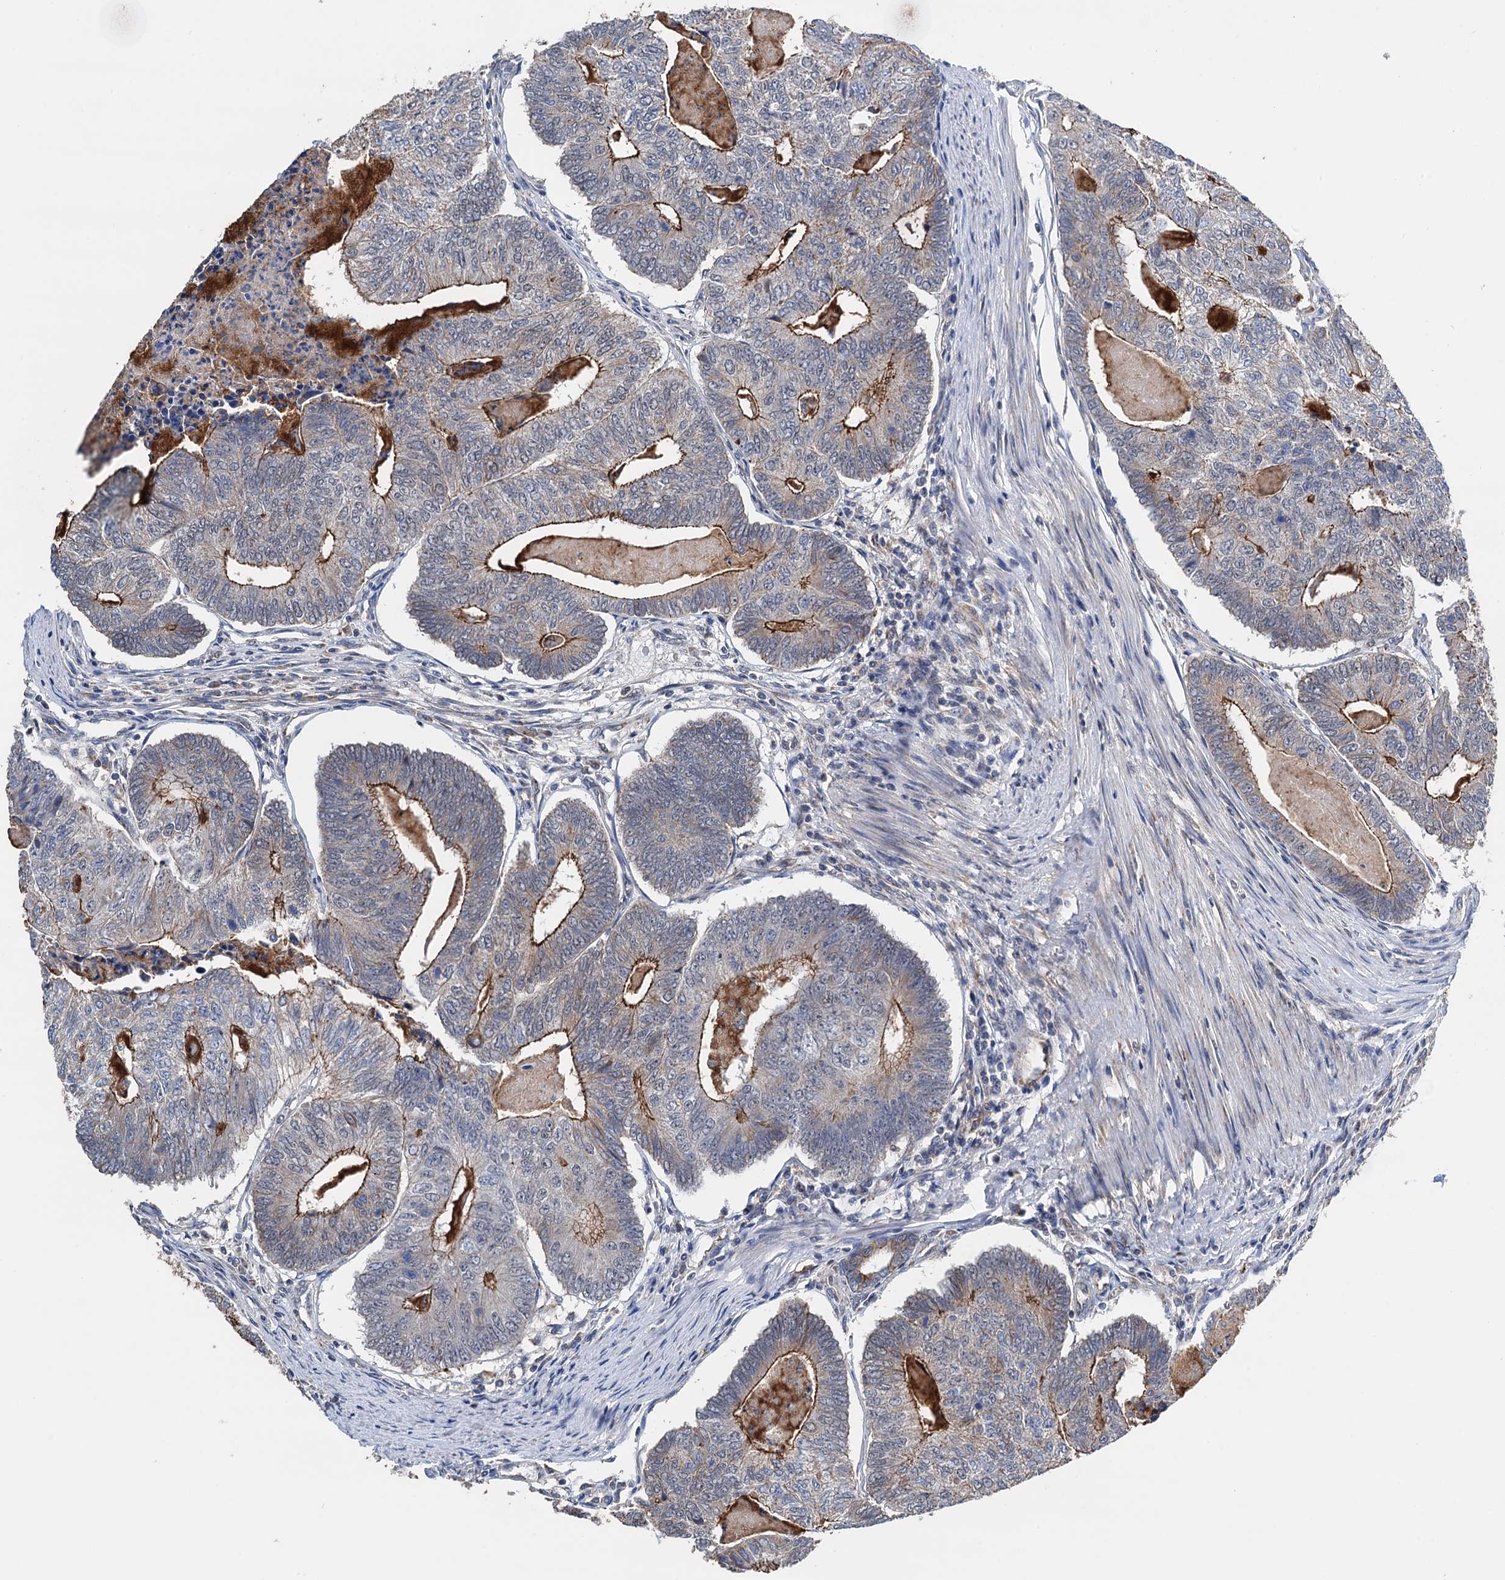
{"staining": {"intensity": "moderate", "quantity": "25%-75%", "location": "cytoplasmic/membranous"}, "tissue": "colorectal cancer", "cell_type": "Tumor cells", "image_type": "cancer", "snomed": [{"axis": "morphology", "description": "Adenocarcinoma, NOS"}, {"axis": "topography", "description": "Colon"}], "caption": "Tumor cells demonstrate medium levels of moderate cytoplasmic/membranous staining in about 25%-75% of cells in colorectal cancer (adenocarcinoma).", "gene": "DGLUCY", "patient": {"sex": "female", "age": 67}}